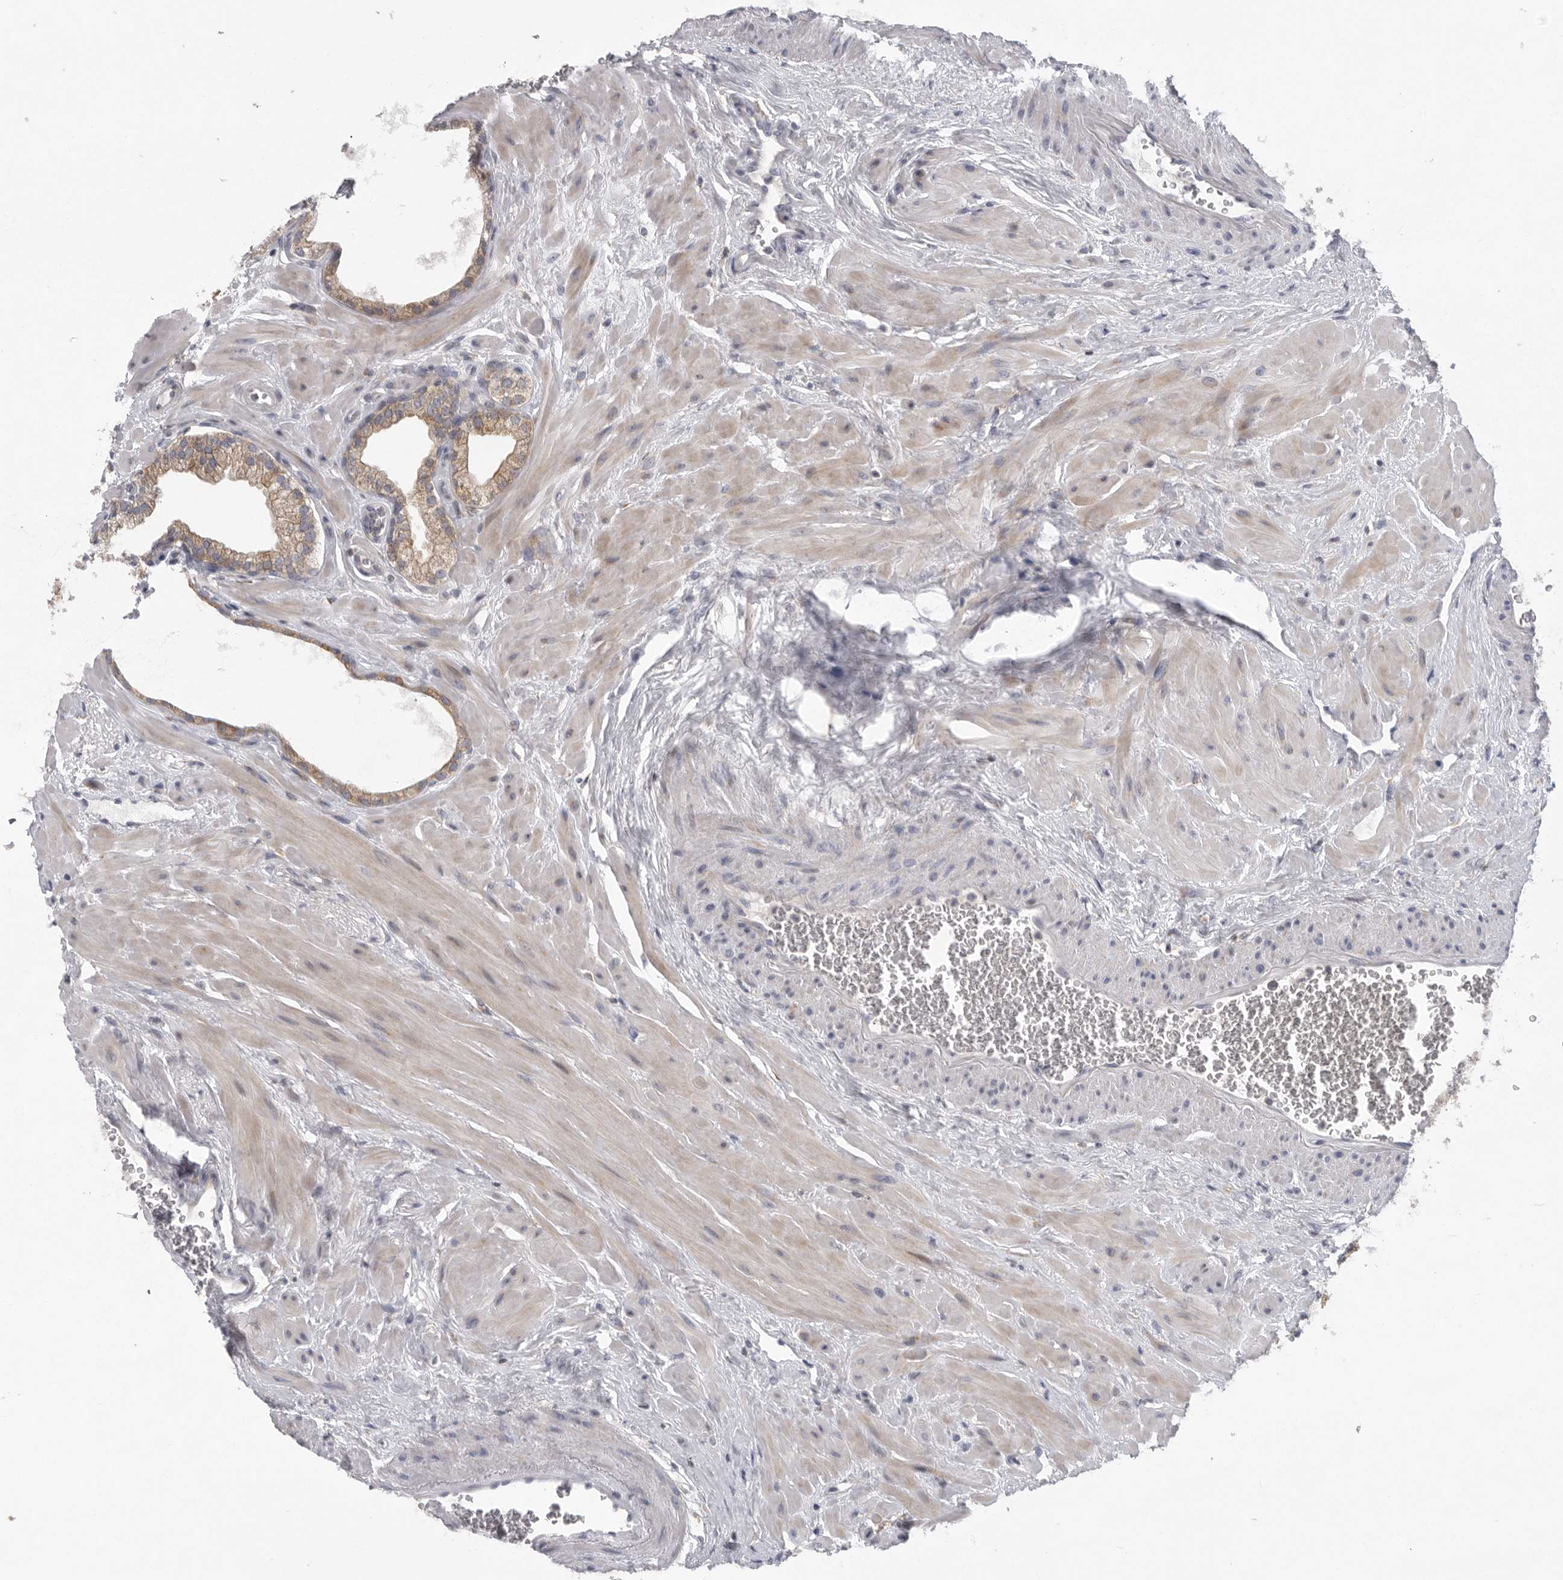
{"staining": {"intensity": "moderate", "quantity": ">75%", "location": "cytoplasmic/membranous"}, "tissue": "prostate", "cell_type": "Glandular cells", "image_type": "normal", "snomed": [{"axis": "morphology", "description": "Normal tissue, NOS"}, {"axis": "morphology", "description": "Urothelial carcinoma, Low grade"}, {"axis": "topography", "description": "Urinary bladder"}, {"axis": "topography", "description": "Prostate"}], "caption": "Prostate stained with immunohistochemistry displays moderate cytoplasmic/membranous positivity in approximately >75% of glandular cells.", "gene": "USP24", "patient": {"sex": "male", "age": 60}}